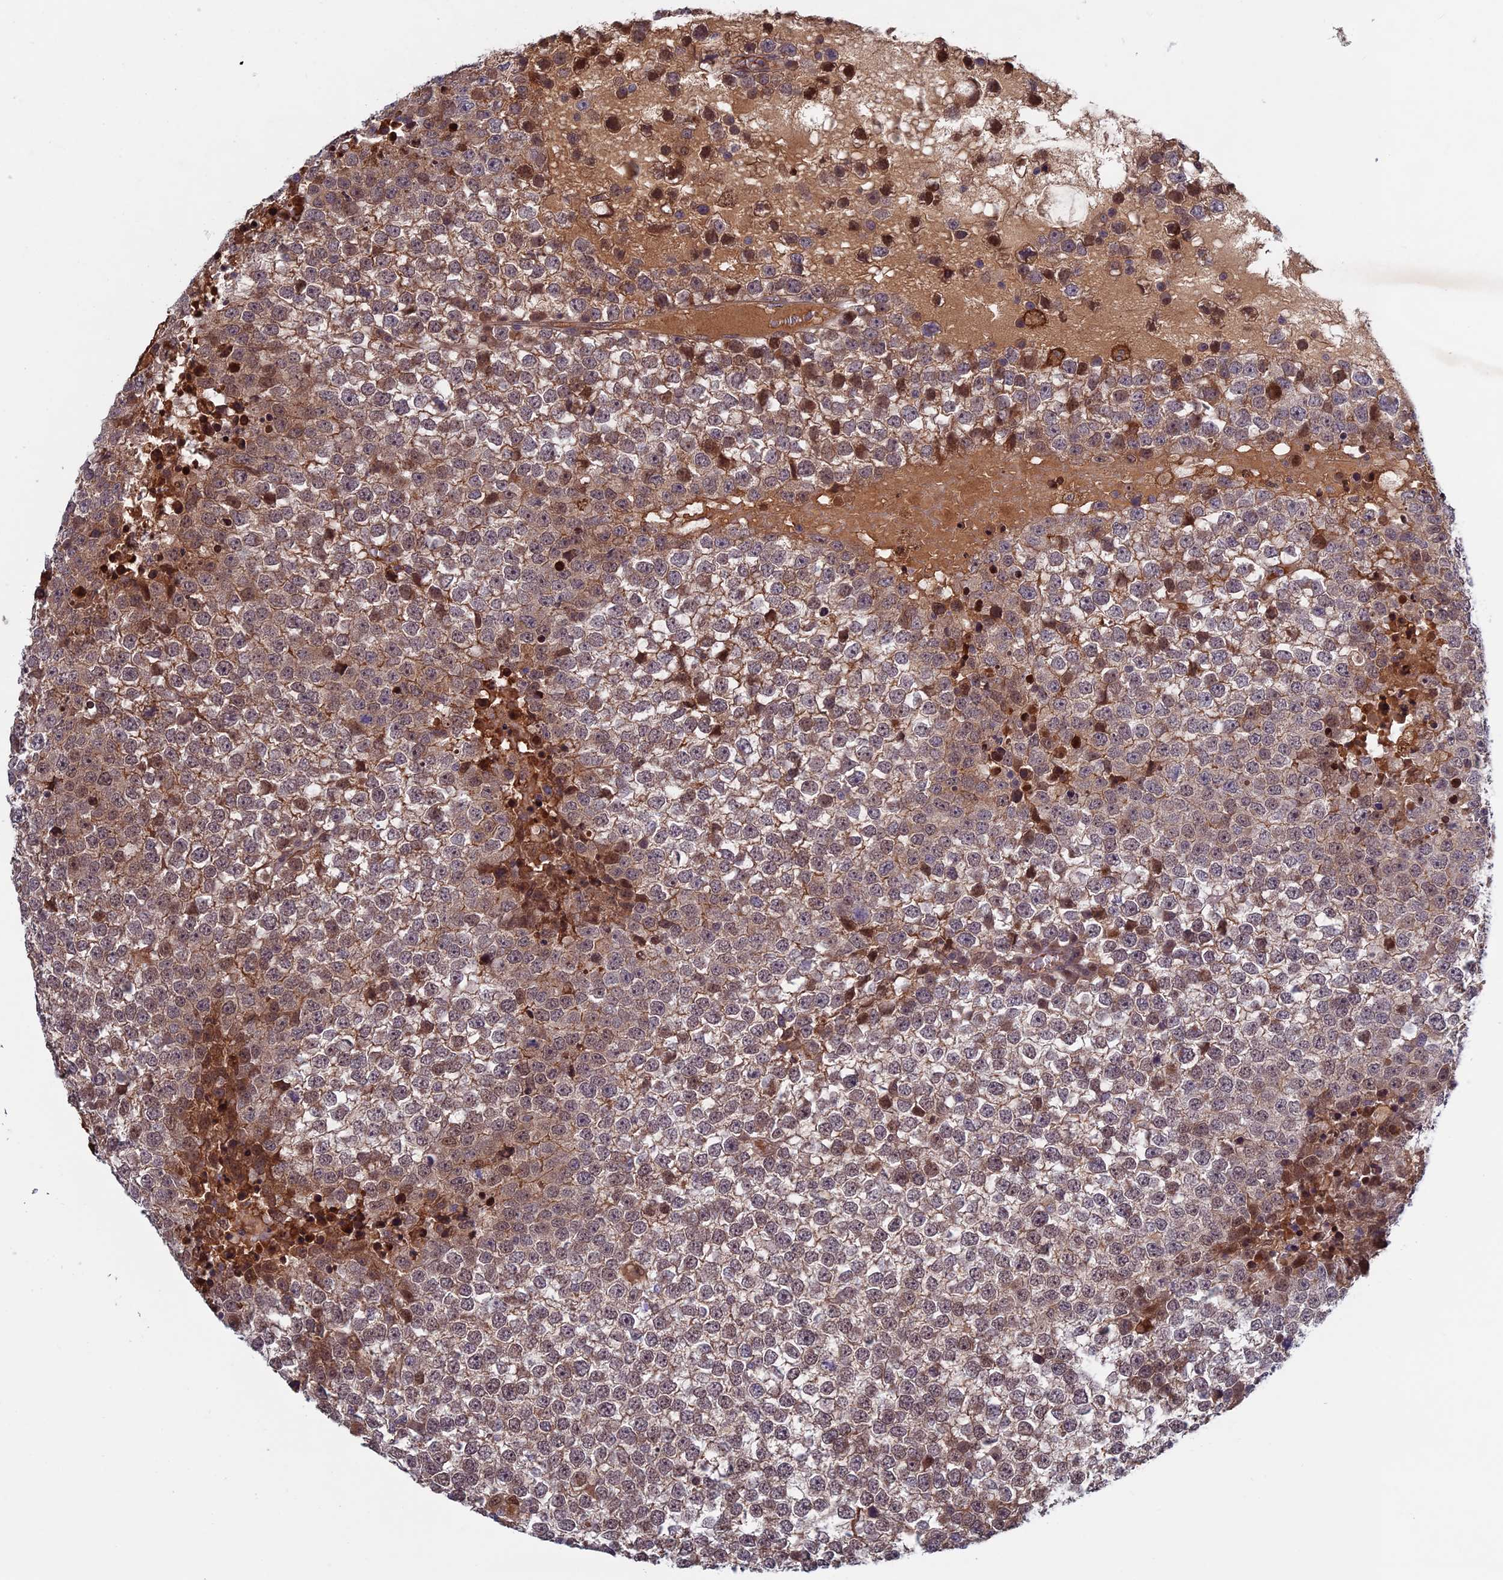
{"staining": {"intensity": "moderate", "quantity": "25%-75%", "location": "cytoplasmic/membranous,nuclear"}, "tissue": "testis cancer", "cell_type": "Tumor cells", "image_type": "cancer", "snomed": [{"axis": "morphology", "description": "Seminoma, NOS"}, {"axis": "topography", "description": "Testis"}], "caption": "A high-resolution micrograph shows immunohistochemistry (IHC) staining of testis seminoma, which displays moderate cytoplasmic/membranous and nuclear staining in about 25%-75% of tumor cells.", "gene": "FADS1", "patient": {"sex": "male", "age": 65}}